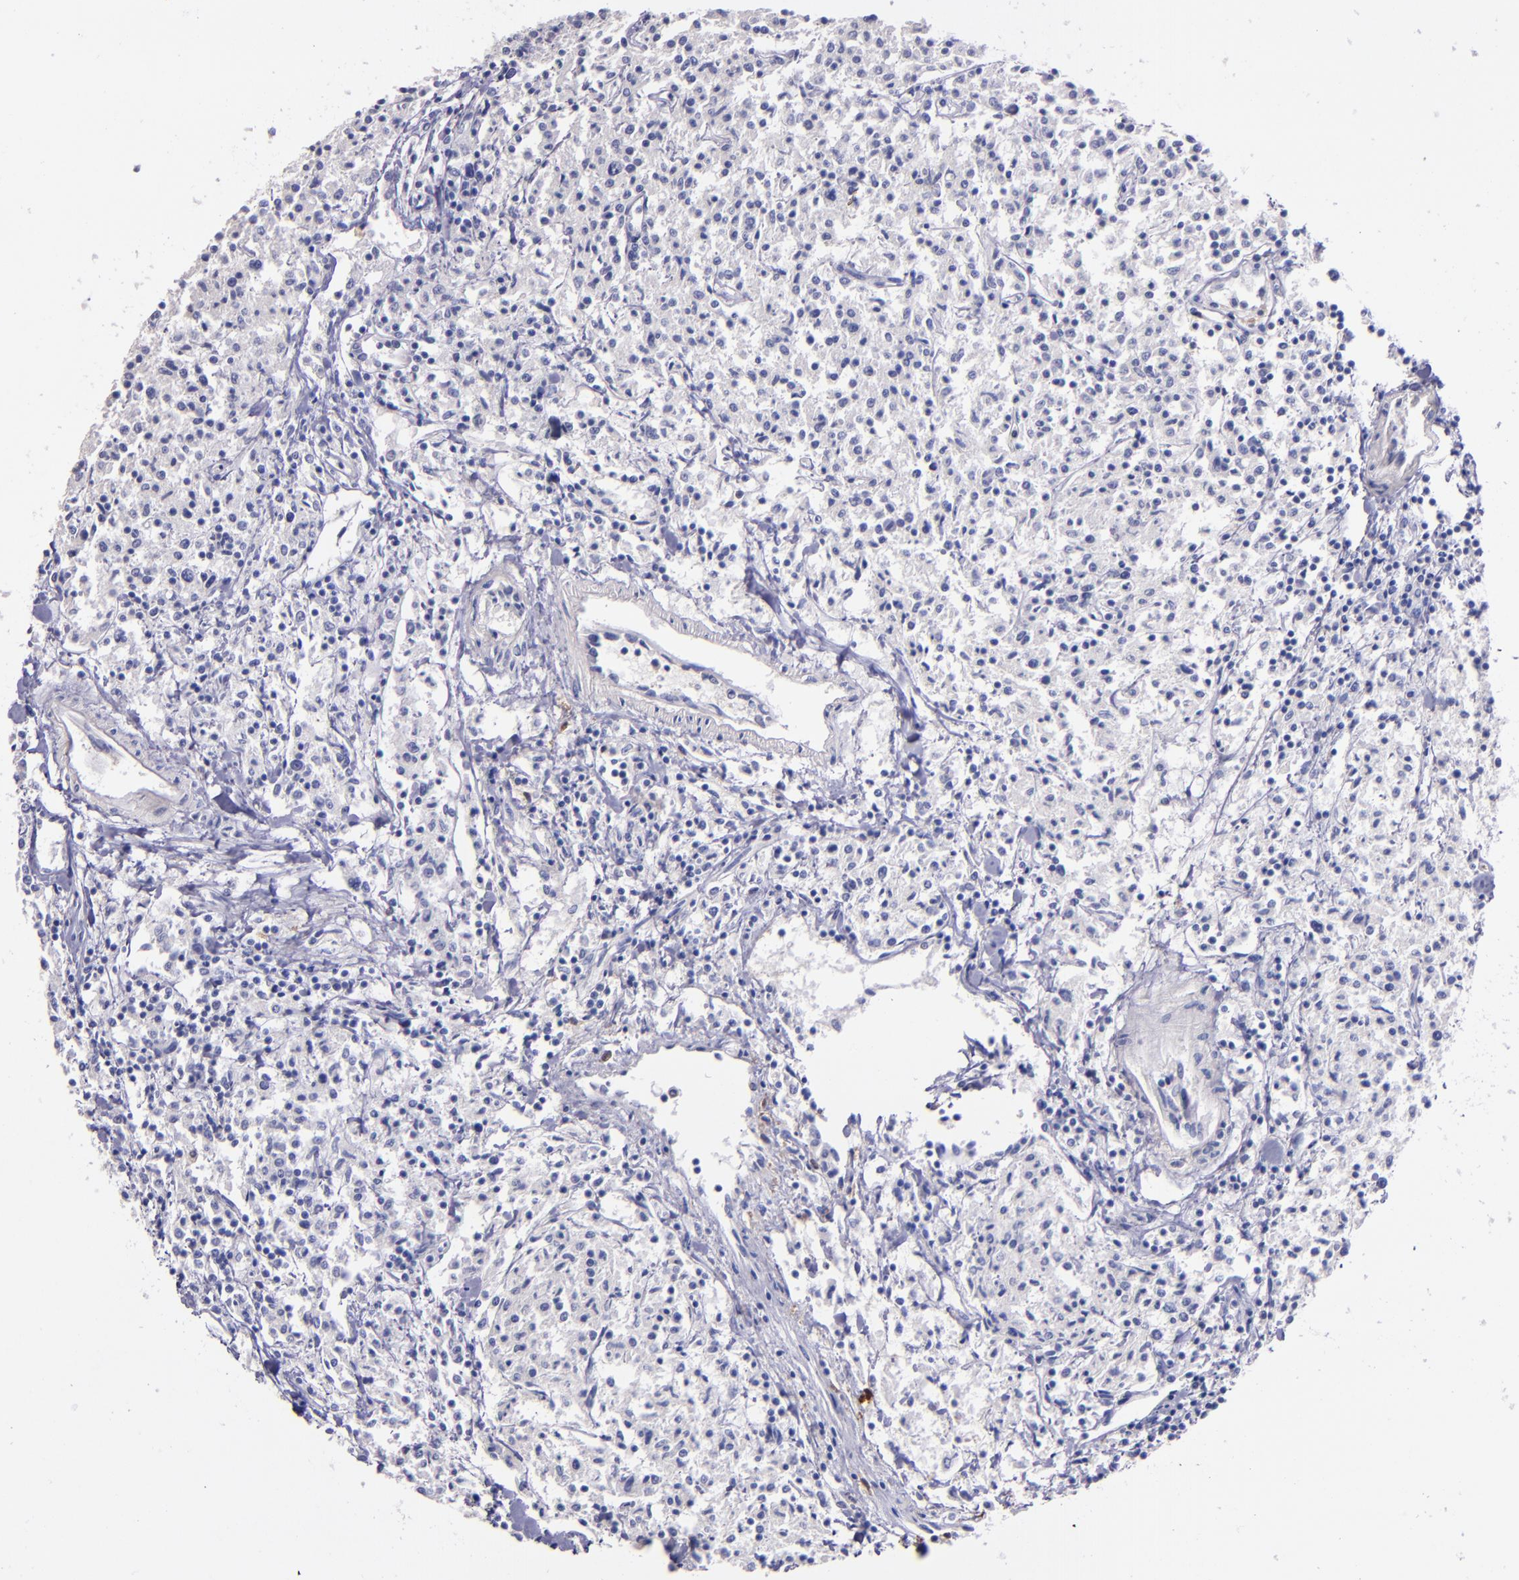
{"staining": {"intensity": "negative", "quantity": "none", "location": "none"}, "tissue": "lymphoma", "cell_type": "Tumor cells", "image_type": "cancer", "snomed": [{"axis": "morphology", "description": "Malignant lymphoma, non-Hodgkin's type, Low grade"}, {"axis": "topography", "description": "Small intestine"}], "caption": "This is an immunohistochemistry micrograph of human low-grade malignant lymphoma, non-Hodgkin's type. There is no positivity in tumor cells.", "gene": "F13A1", "patient": {"sex": "female", "age": 59}}